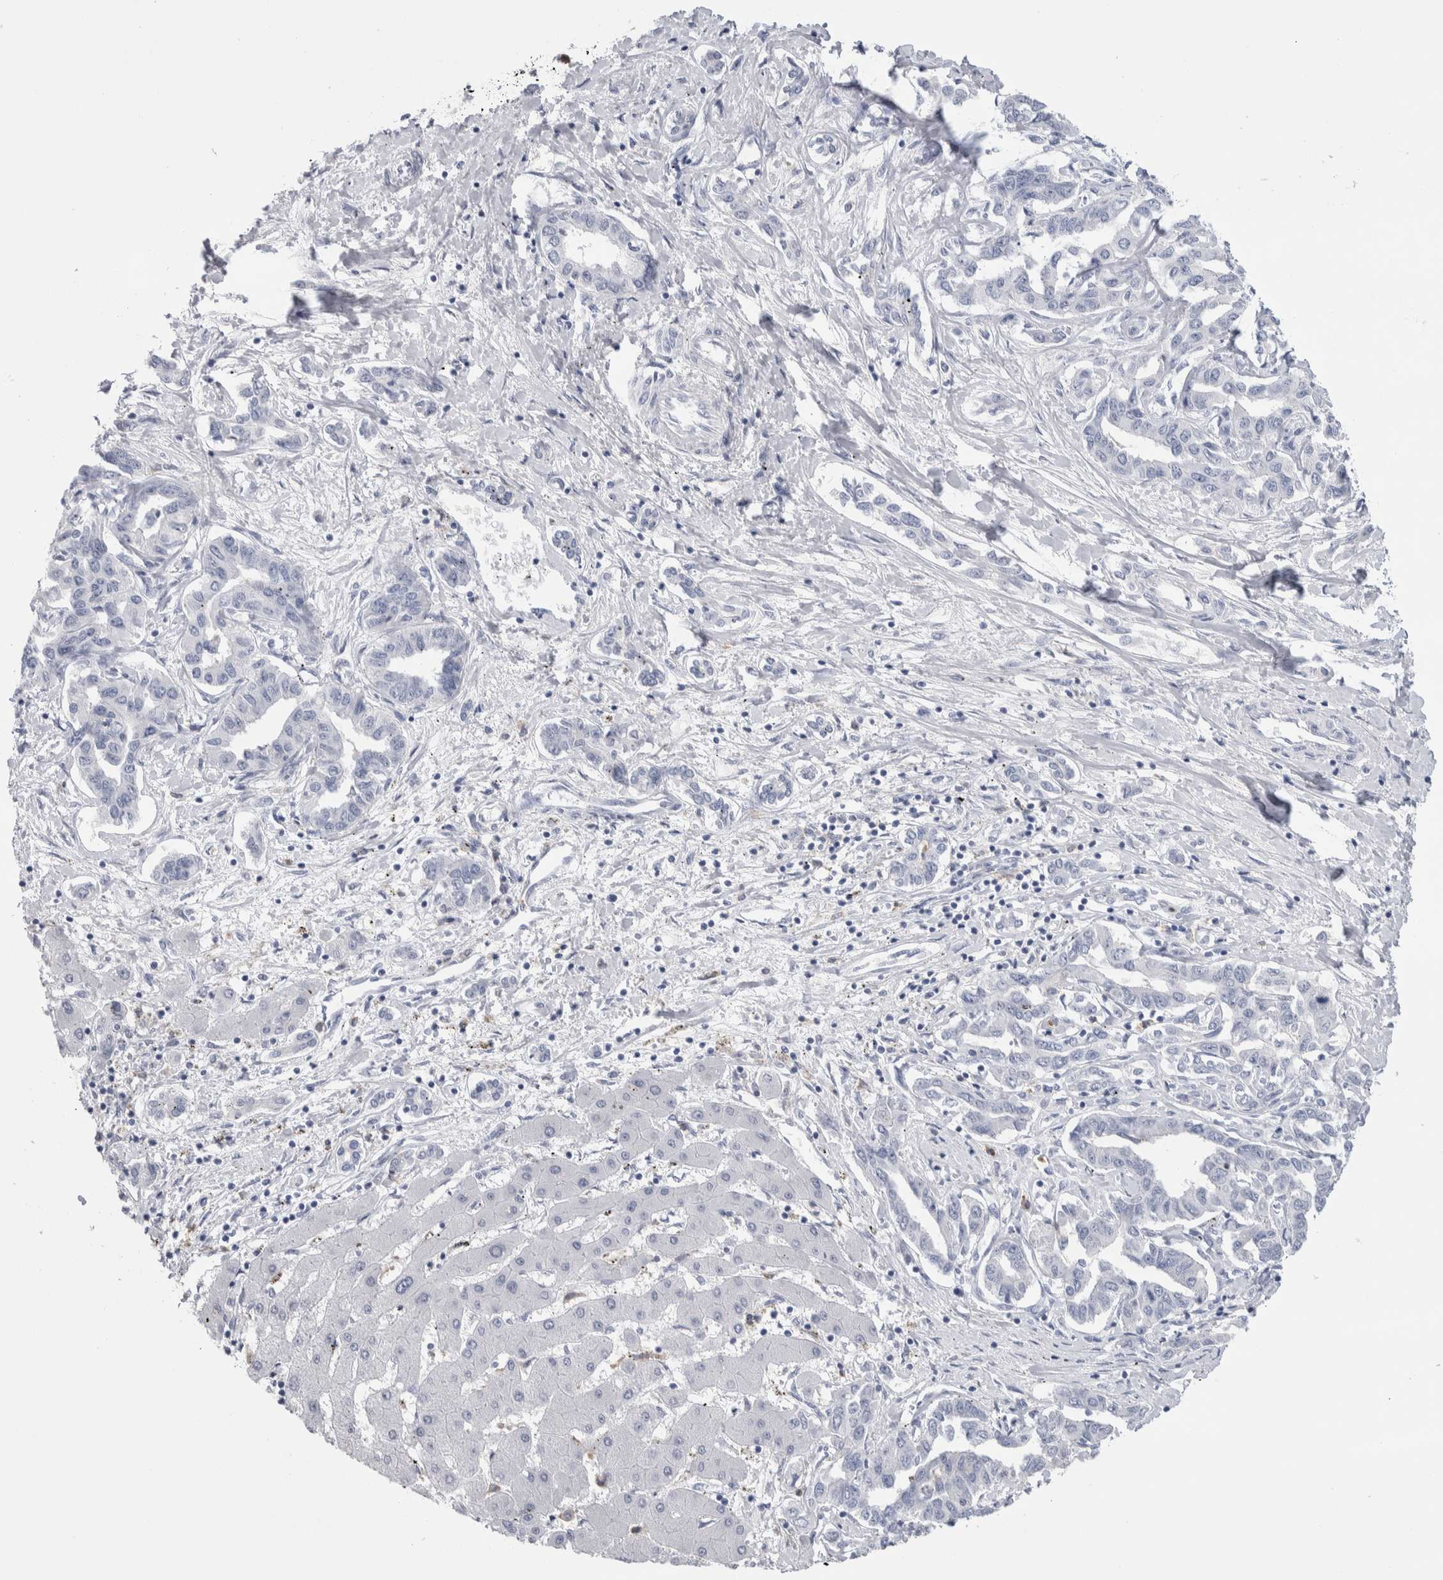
{"staining": {"intensity": "negative", "quantity": "none", "location": "none"}, "tissue": "liver cancer", "cell_type": "Tumor cells", "image_type": "cancer", "snomed": [{"axis": "morphology", "description": "Cholangiocarcinoma"}, {"axis": "topography", "description": "Liver"}], "caption": "Liver cancer (cholangiocarcinoma) was stained to show a protein in brown. There is no significant positivity in tumor cells.", "gene": "LURAP1L", "patient": {"sex": "male", "age": 59}}